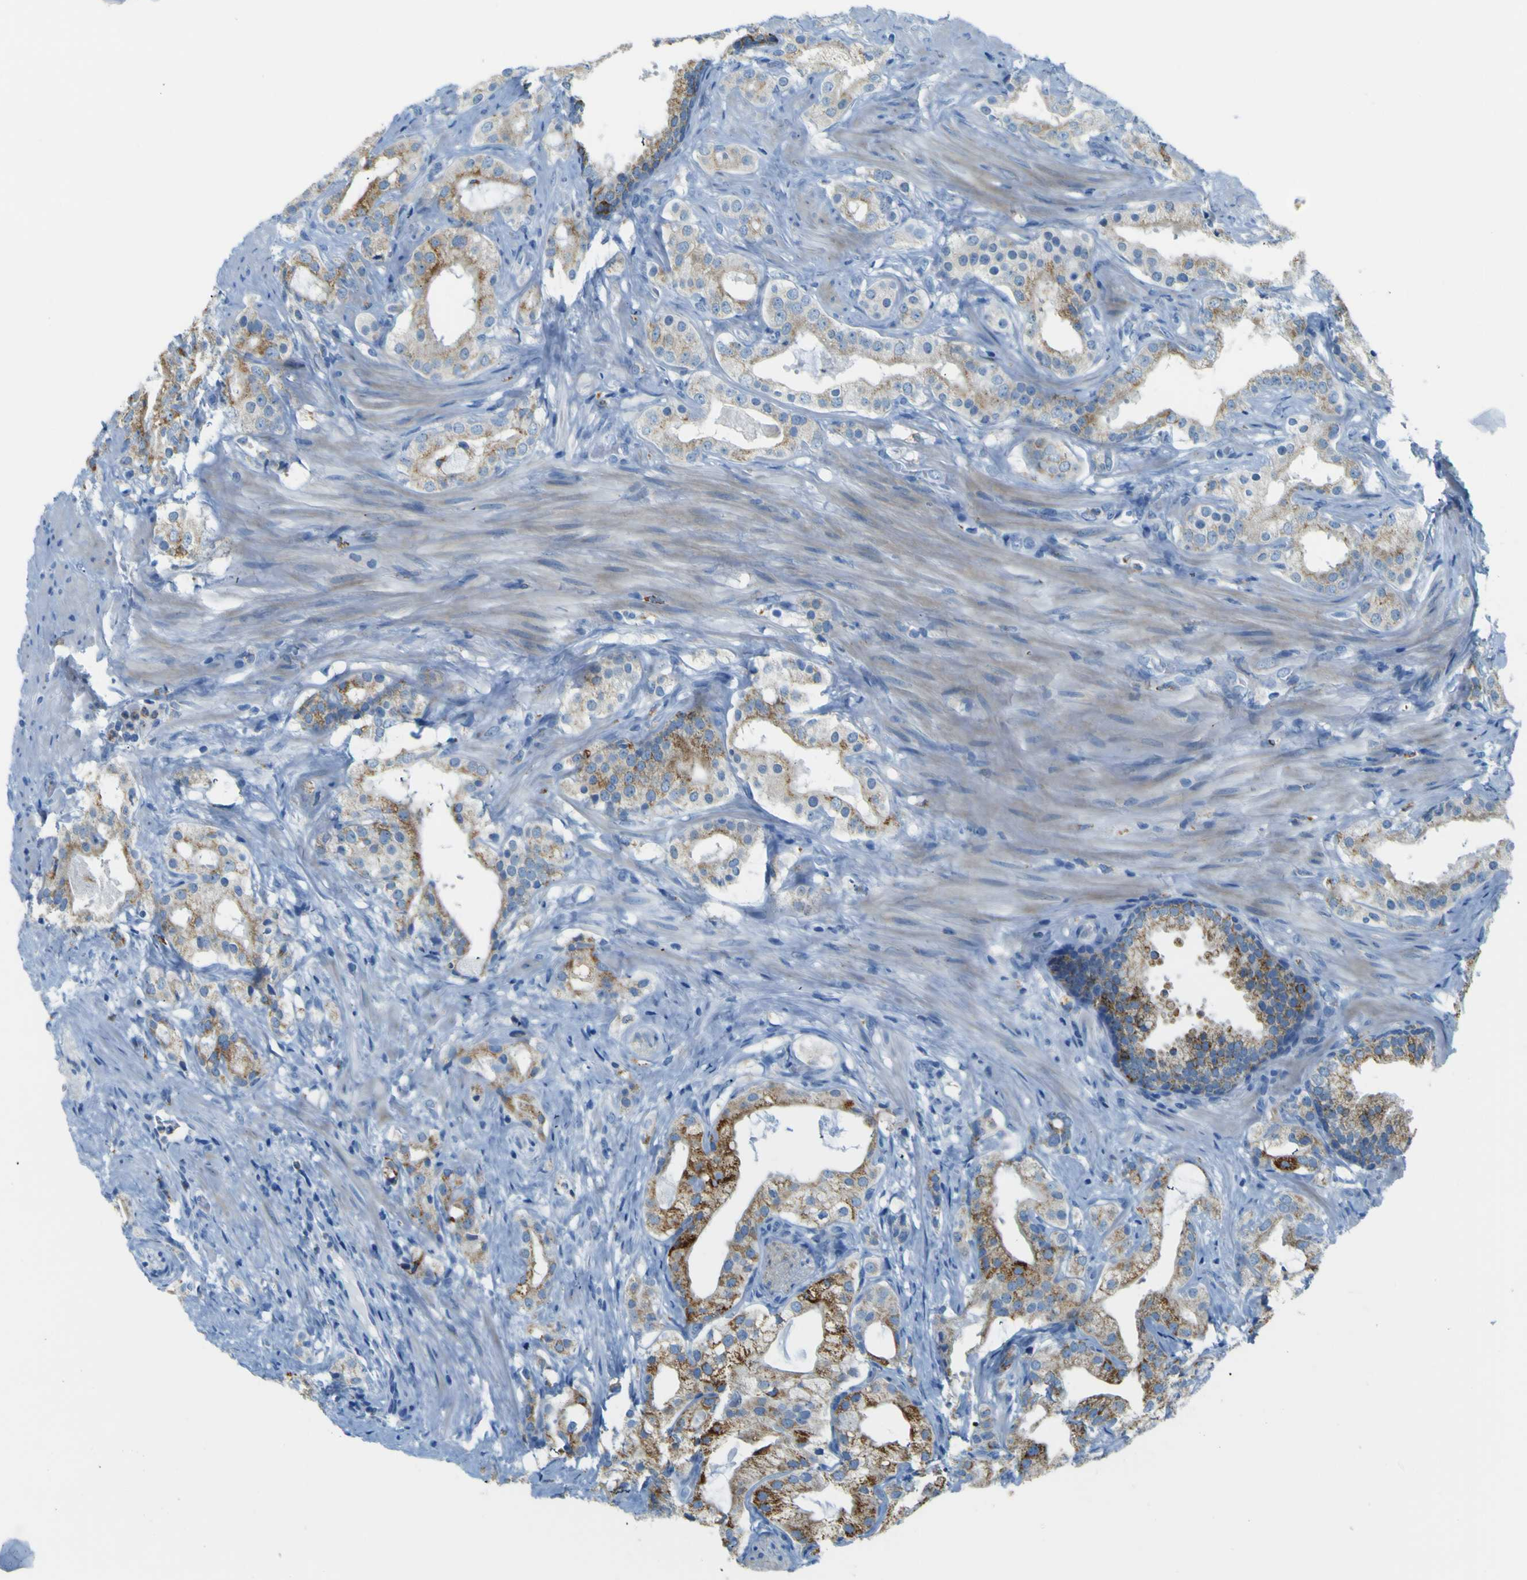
{"staining": {"intensity": "moderate", "quantity": ">75%", "location": "cytoplasmic/membranous"}, "tissue": "prostate cancer", "cell_type": "Tumor cells", "image_type": "cancer", "snomed": [{"axis": "morphology", "description": "Adenocarcinoma, Low grade"}, {"axis": "topography", "description": "Prostate"}], "caption": "IHC staining of prostate cancer (adenocarcinoma (low-grade)), which exhibits medium levels of moderate cytoplasmic/membranous expression in about >75% of tumor cells indicating moderate cytoplasmic/membranous protein expression. The staining was performed using DAB (3,3'-diaminobenzidine) (brown) for protein detection and nuclei were counterstained in hematoxylin (blue).", "gene": "ACSL1", "patient": {"sex": "male", "age": 59}}